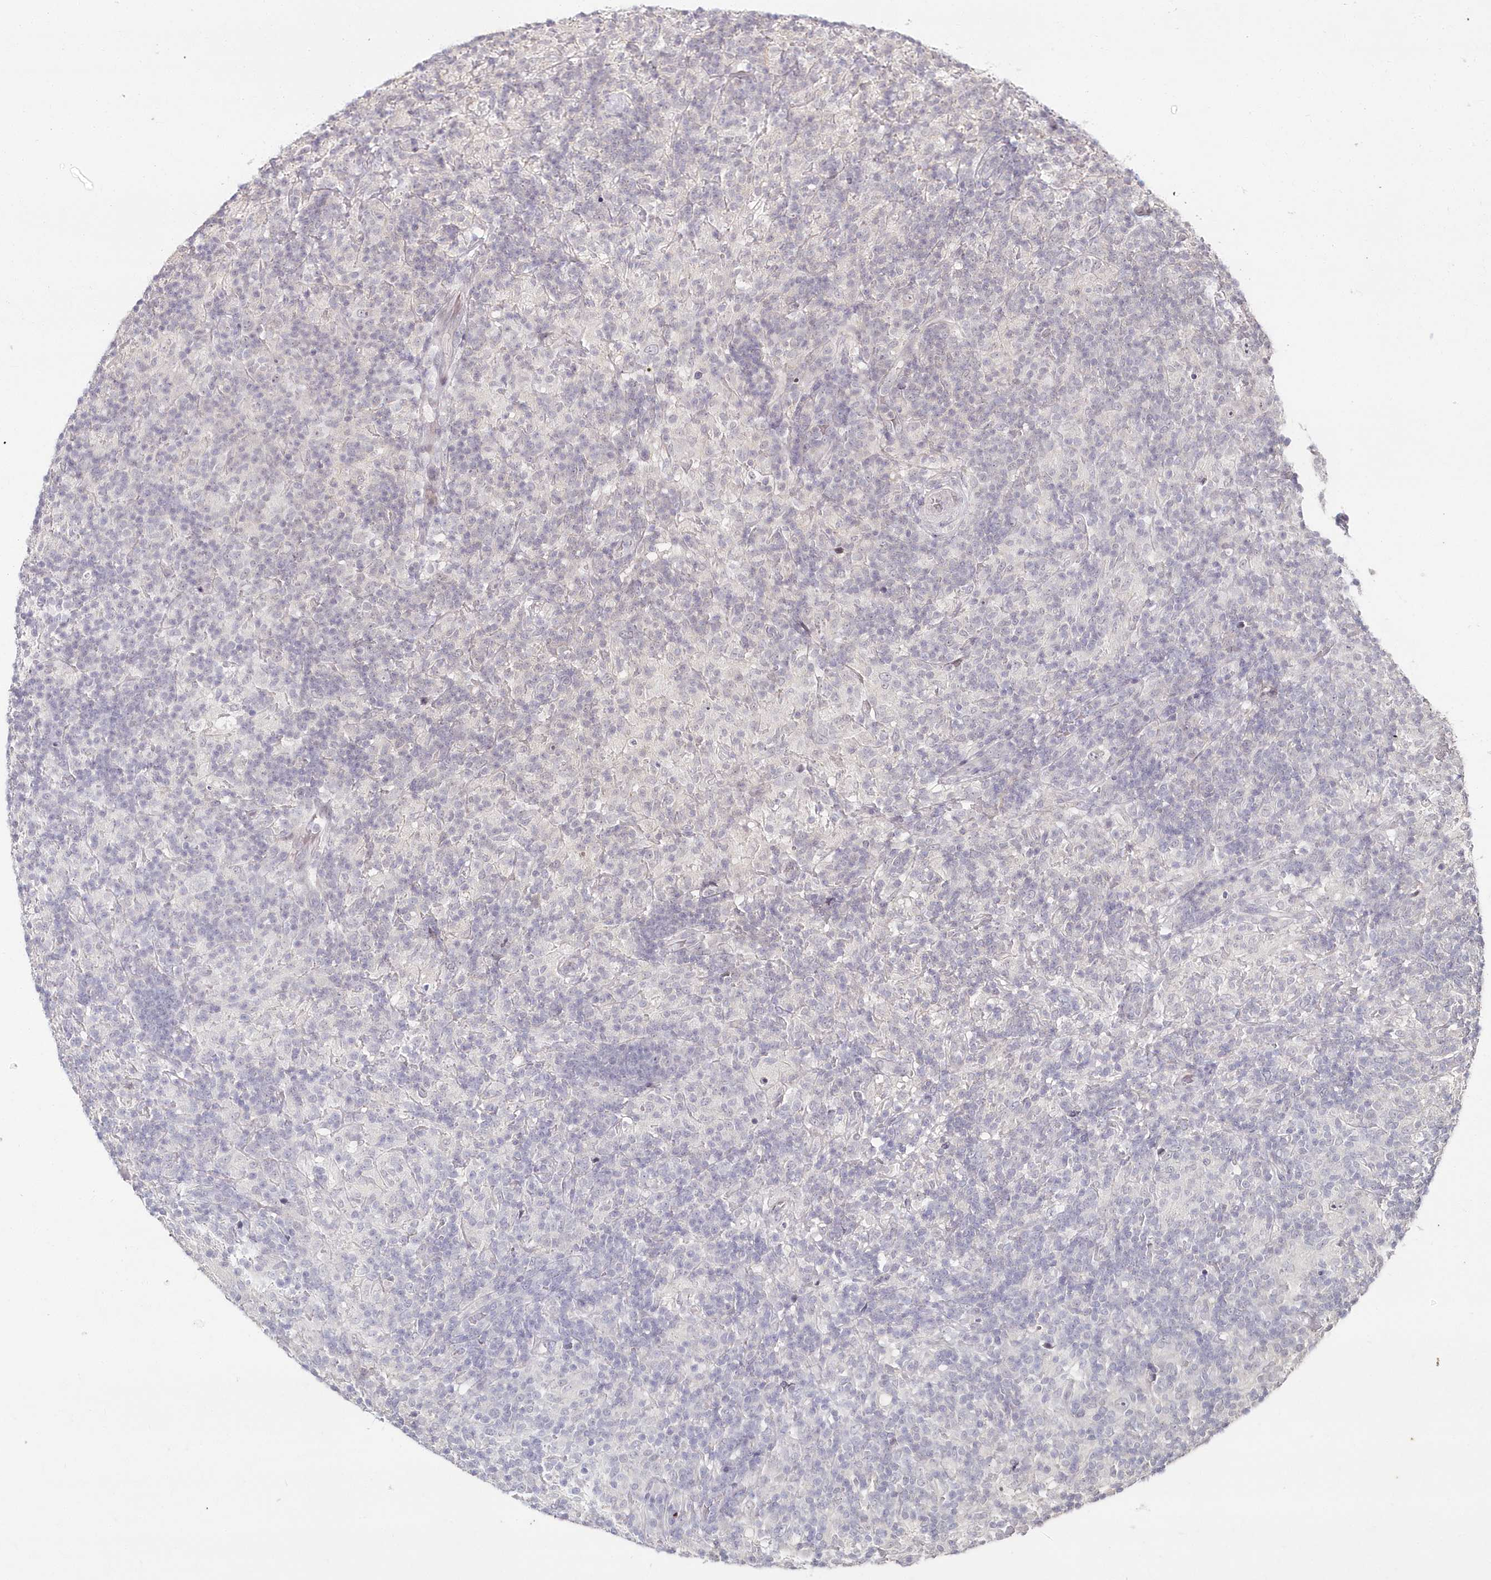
{"staining": {"intensity": "negative", "quantity": "none", "location": "none"}, "tissue": "lymphoma", "cell_type": "Tumor cells", "image_type": "cancer", "snomed": [{"axis": "morphology", "description": "Hodgkin's disease, NOS"}, {"axis": "topography", "description": "Lymph node"}], "caption": "Human Hodgkin's disease stained for a protein using immunohistochemistry displays no positivity in tumor cells.", "gene": "HYCC2", "patient": {"sex": "male", "age": 70}}